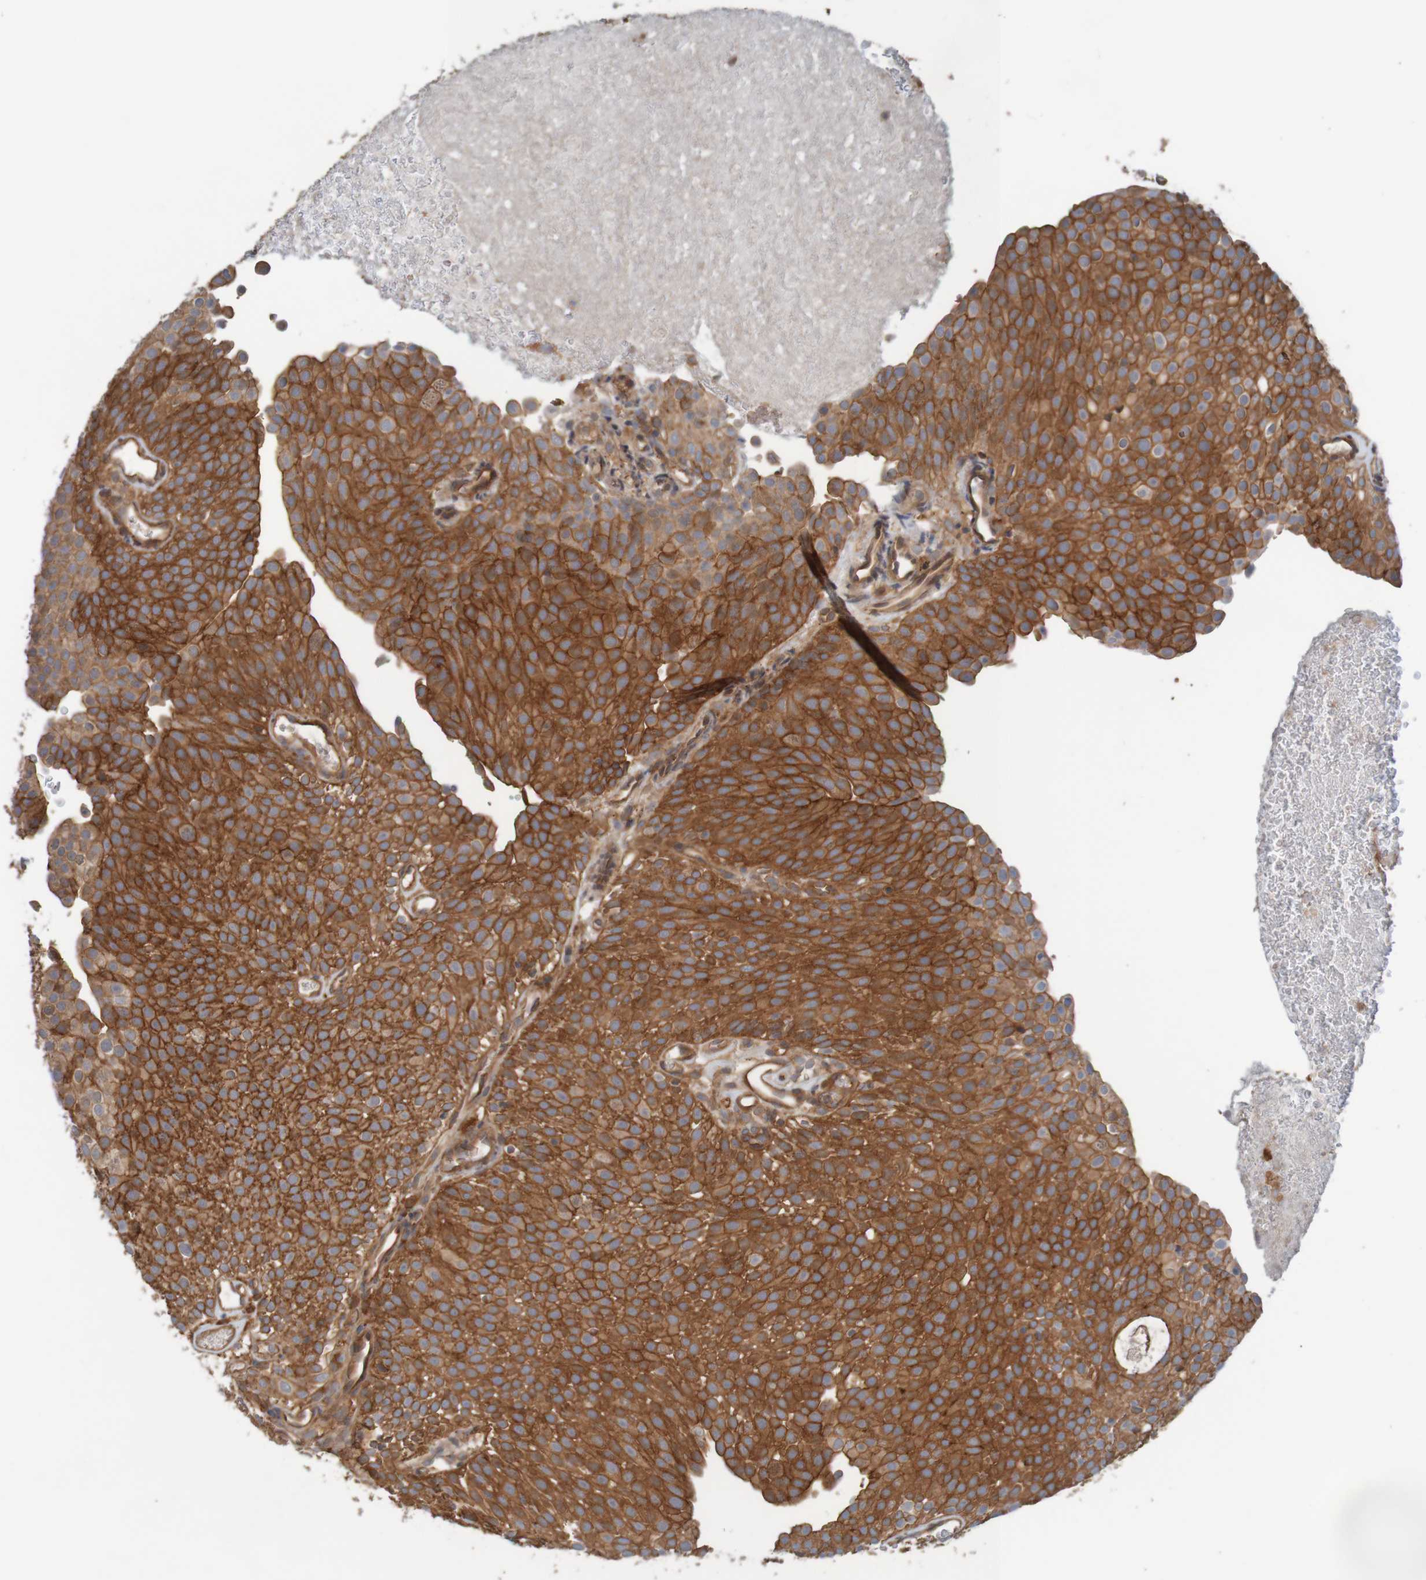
{"staining": {"intensity": "moderate", "quantity": ">75%", "location": "cytoplasmic/membranous"}, "tissue": "urothelial cancer", "cell_type": "Tumor cells", "image_type": "cancer", "snomed": [{"axis": "morphology", "description": "Urothelial carcinoma, Low grade"}, {"axis": "topography", "description": "Urinary bladder"}], "caption": "The image demonstrates immunohistochemical staining of urothelial cancer. There is moderate cytoplasmic/membranous expression is present in about >75% of tumor cells. Immunohistochemistry (ihc) stains the protein in brown and the nuclei are stained blue.", "gene": "ARHGEF11", "patient": {"sex": "male", "age": 78}}